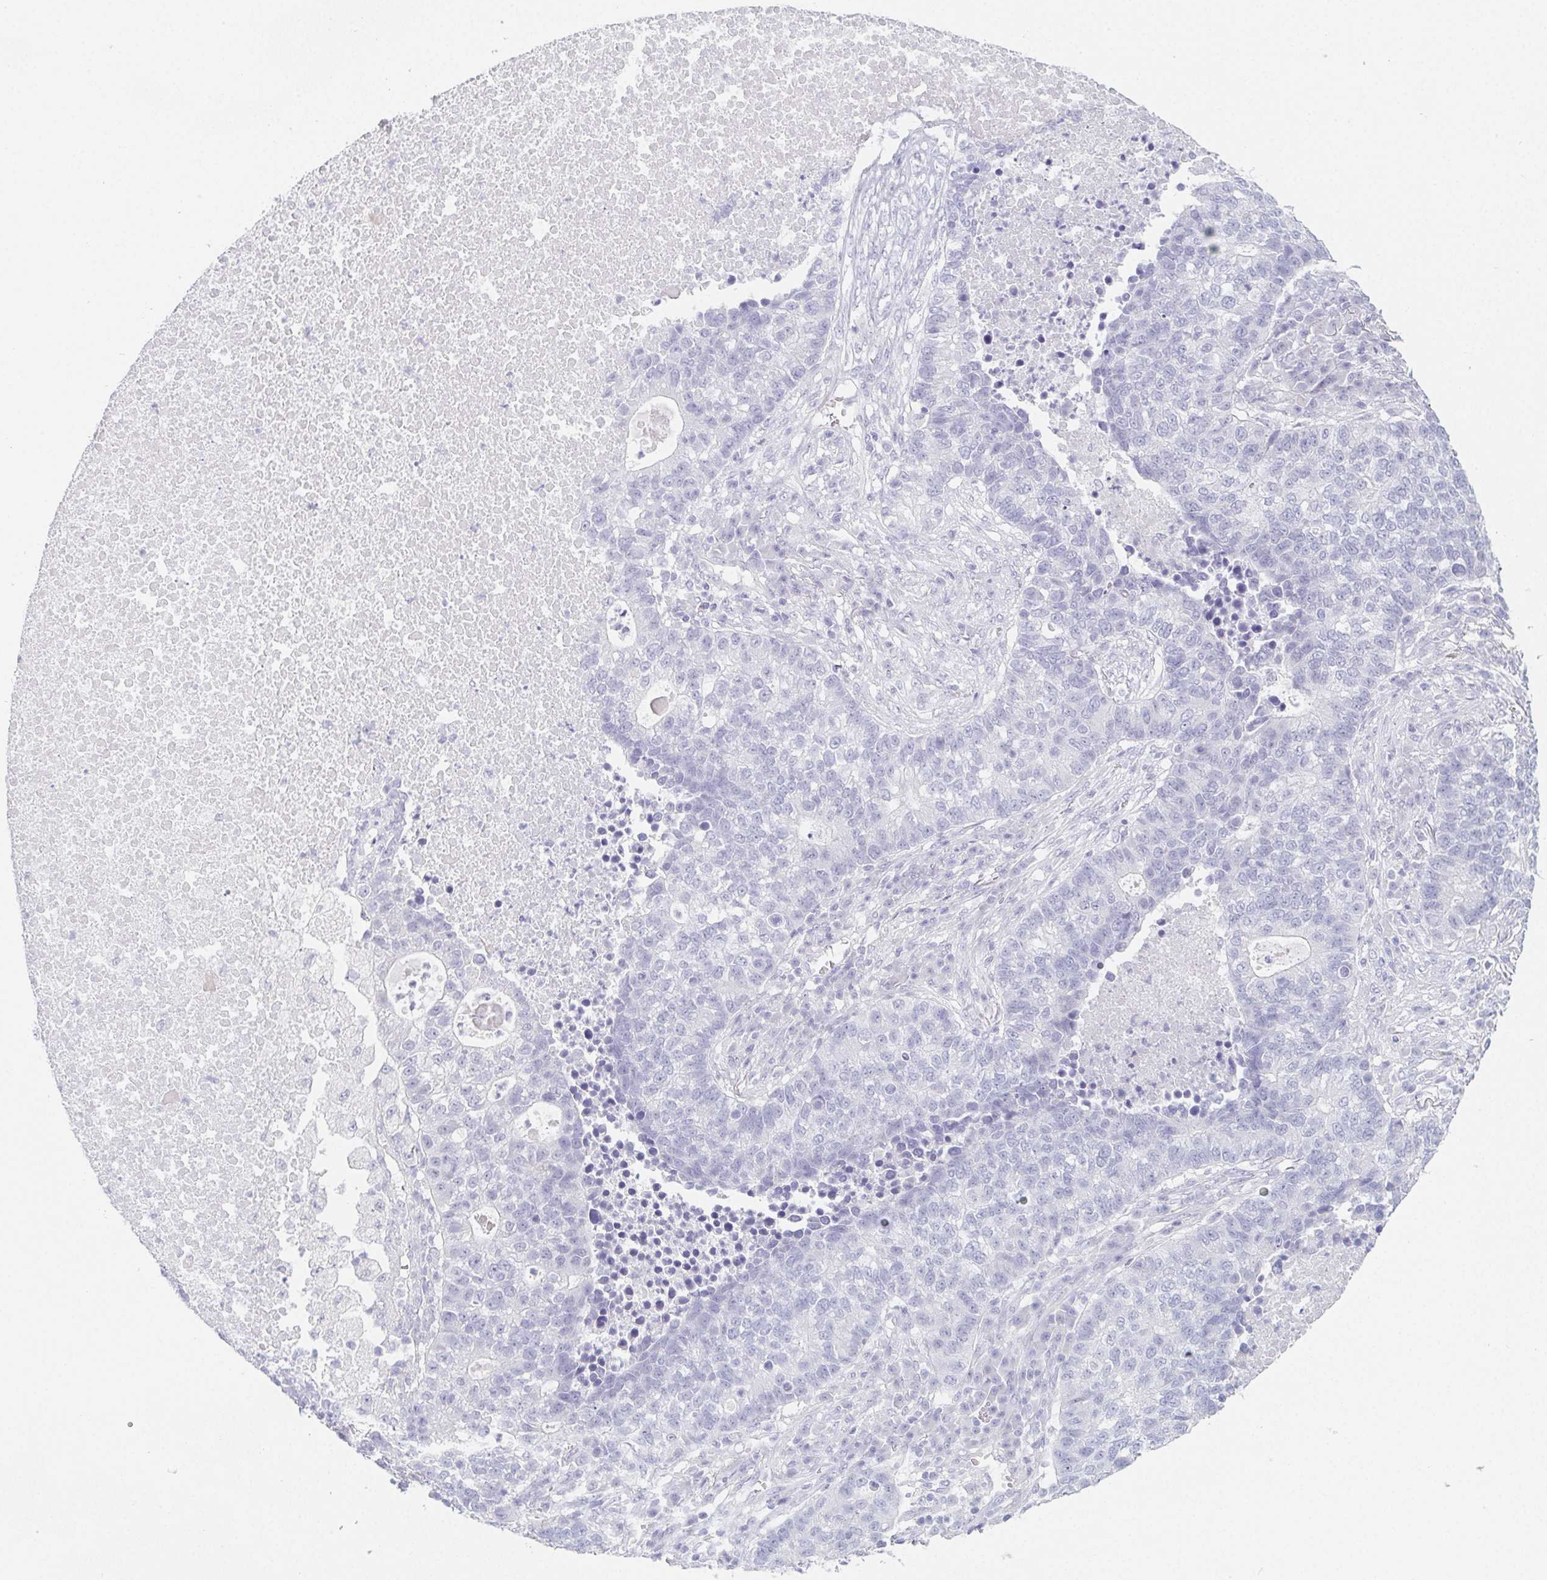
{"staining": {"intensity": "negative", "quantity": "none", "location": "none"}, "tissue": "lung cancer", "cell_type": "Tumor cells", "image_type": "cancer", "snomed": [{"axis": "morphology", "description": "Adenocarcinoma, NOS"}, {"axis": "topography", "description": "Lung"}], "caption": "Tumor cells show no significant protein expression in adenocarcinoma (lung).", "gene": "GLIPR1L1", "patient": {"sex": "male", "age": 57}}